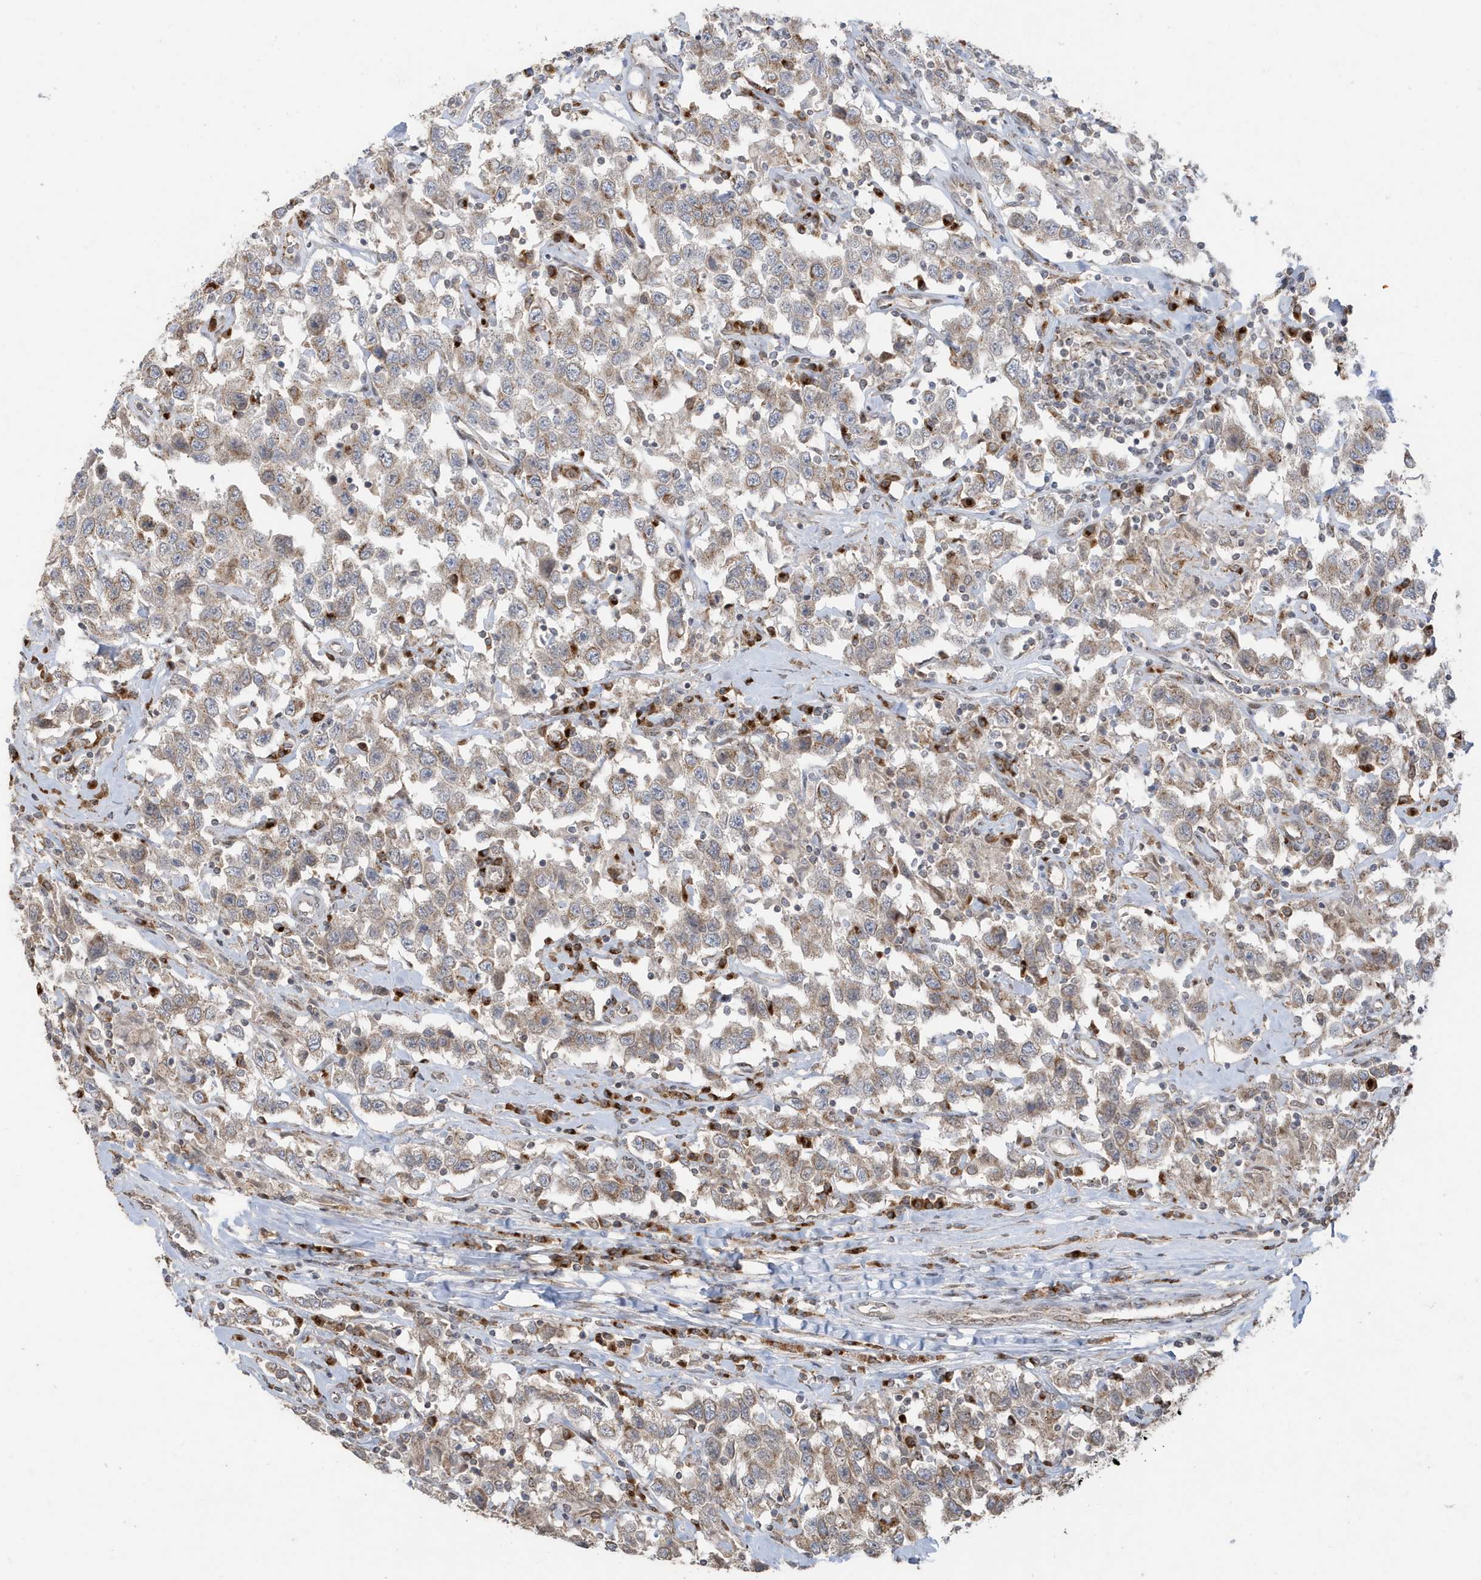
{"staining": {"intensity": "weak", "quantity": "25%-75%", "location": "cytoplasmic/membranous"}, "tissue": "testis cancer", "cell_type": "Tumor cells", "image_type": "cancer", "snomed": [{"axis": "morphology", "description": "Seminoma, NOS"}, {"axis": "topography", "description": "Testis"}], "caption": "Protein expression analysis of seminoma (testis) demonstrates weak cytoplasmic/membranous staining in approximately 25%-75% of tumor cells. (brown staining indicates protein expression, while blue staining denotes nuclei).", "gene": "RER1", "patient": {"sex": "male", "age": 41}}